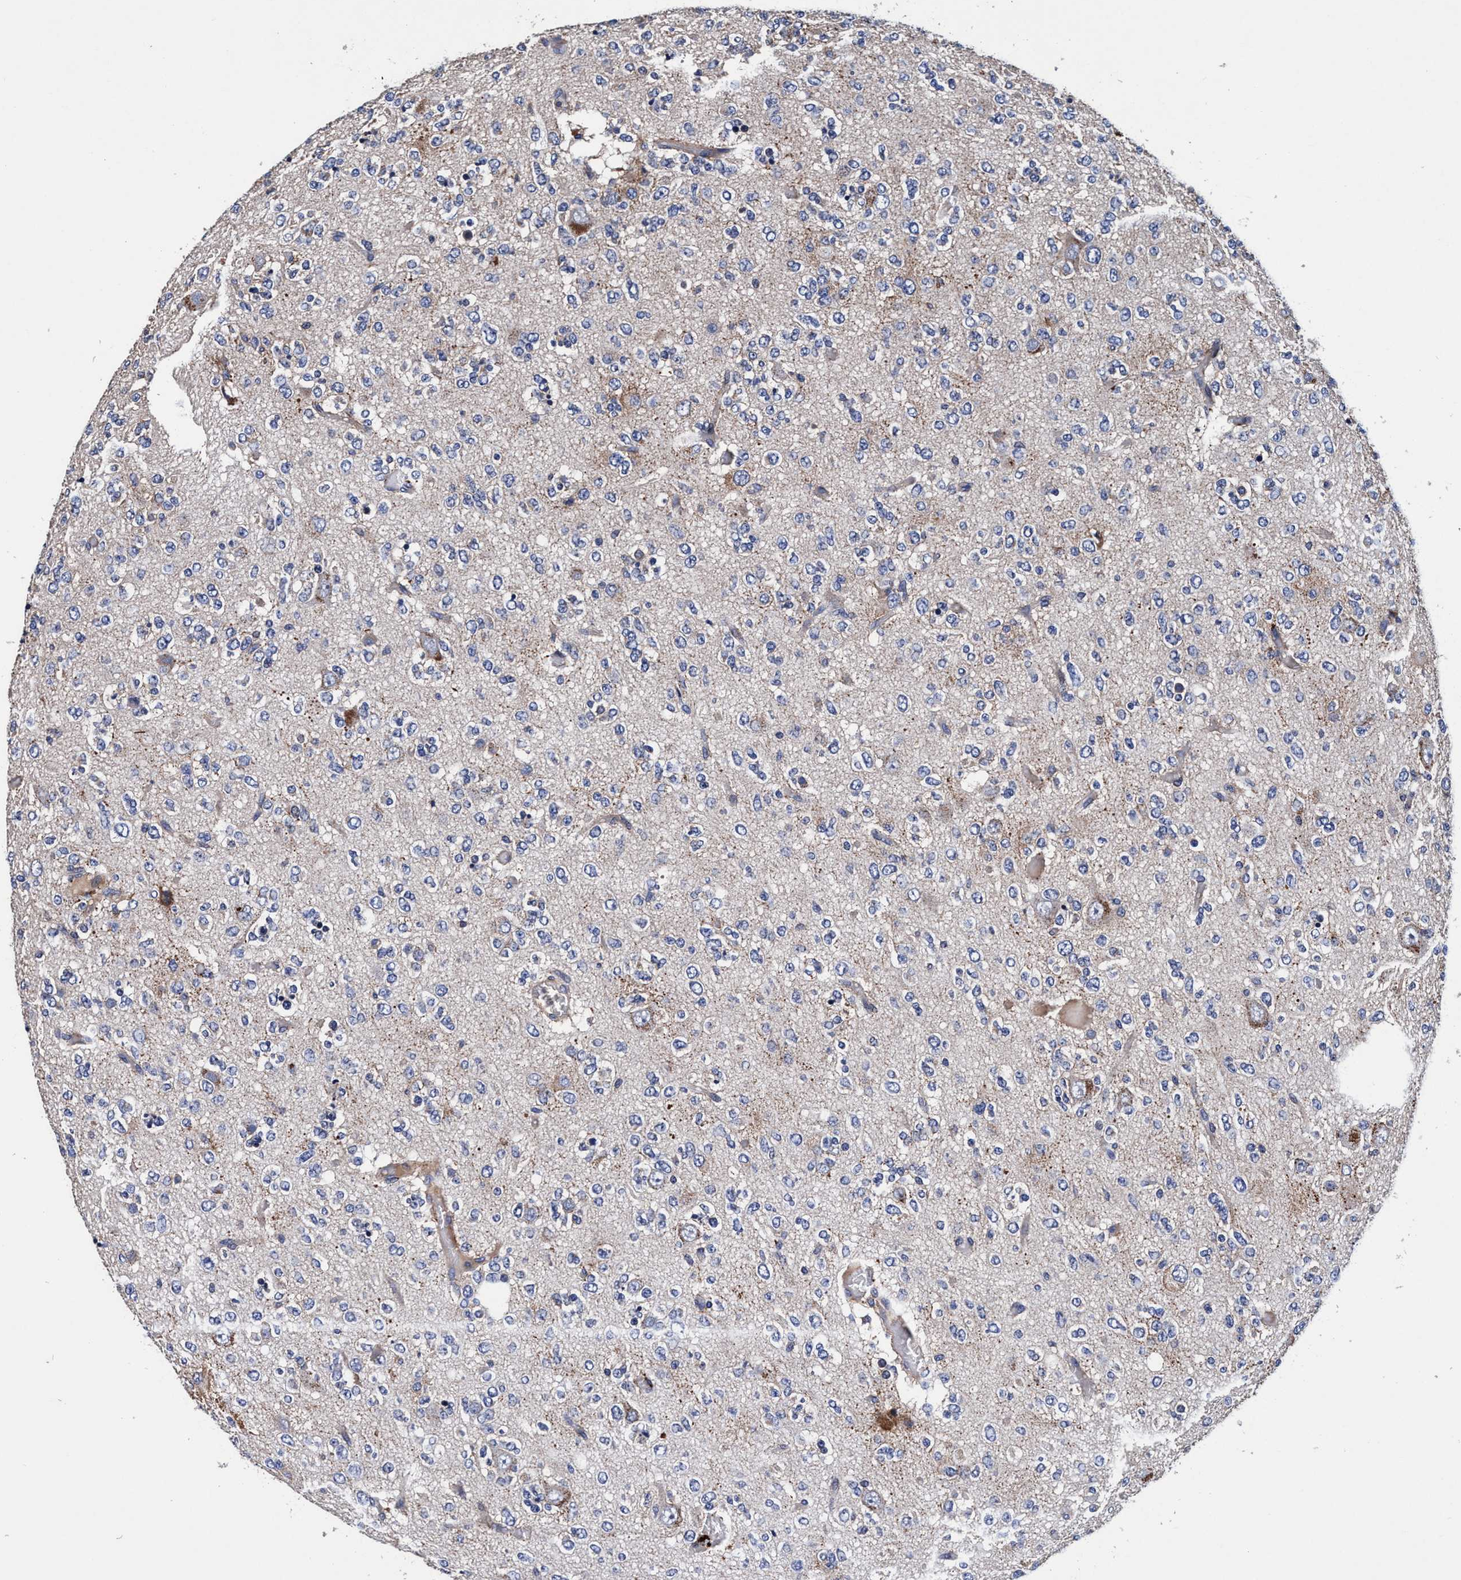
{"staining": {"intensity": "negative", "quantity": "none", "location": "none"}, "tissue": "glioma", "cell_type": "Tumor cells", "image_type": "cancer", "snomed": [{"axis": "morphology", "description": "Glioma, malignant, Low grade"}, {"axis": "topography", "description": "Brain"}], "caption": "The image shows no staining of tumor cells in glioma.", "gene": "RNF208", "patient": {"sex": "male", "age": 38}}